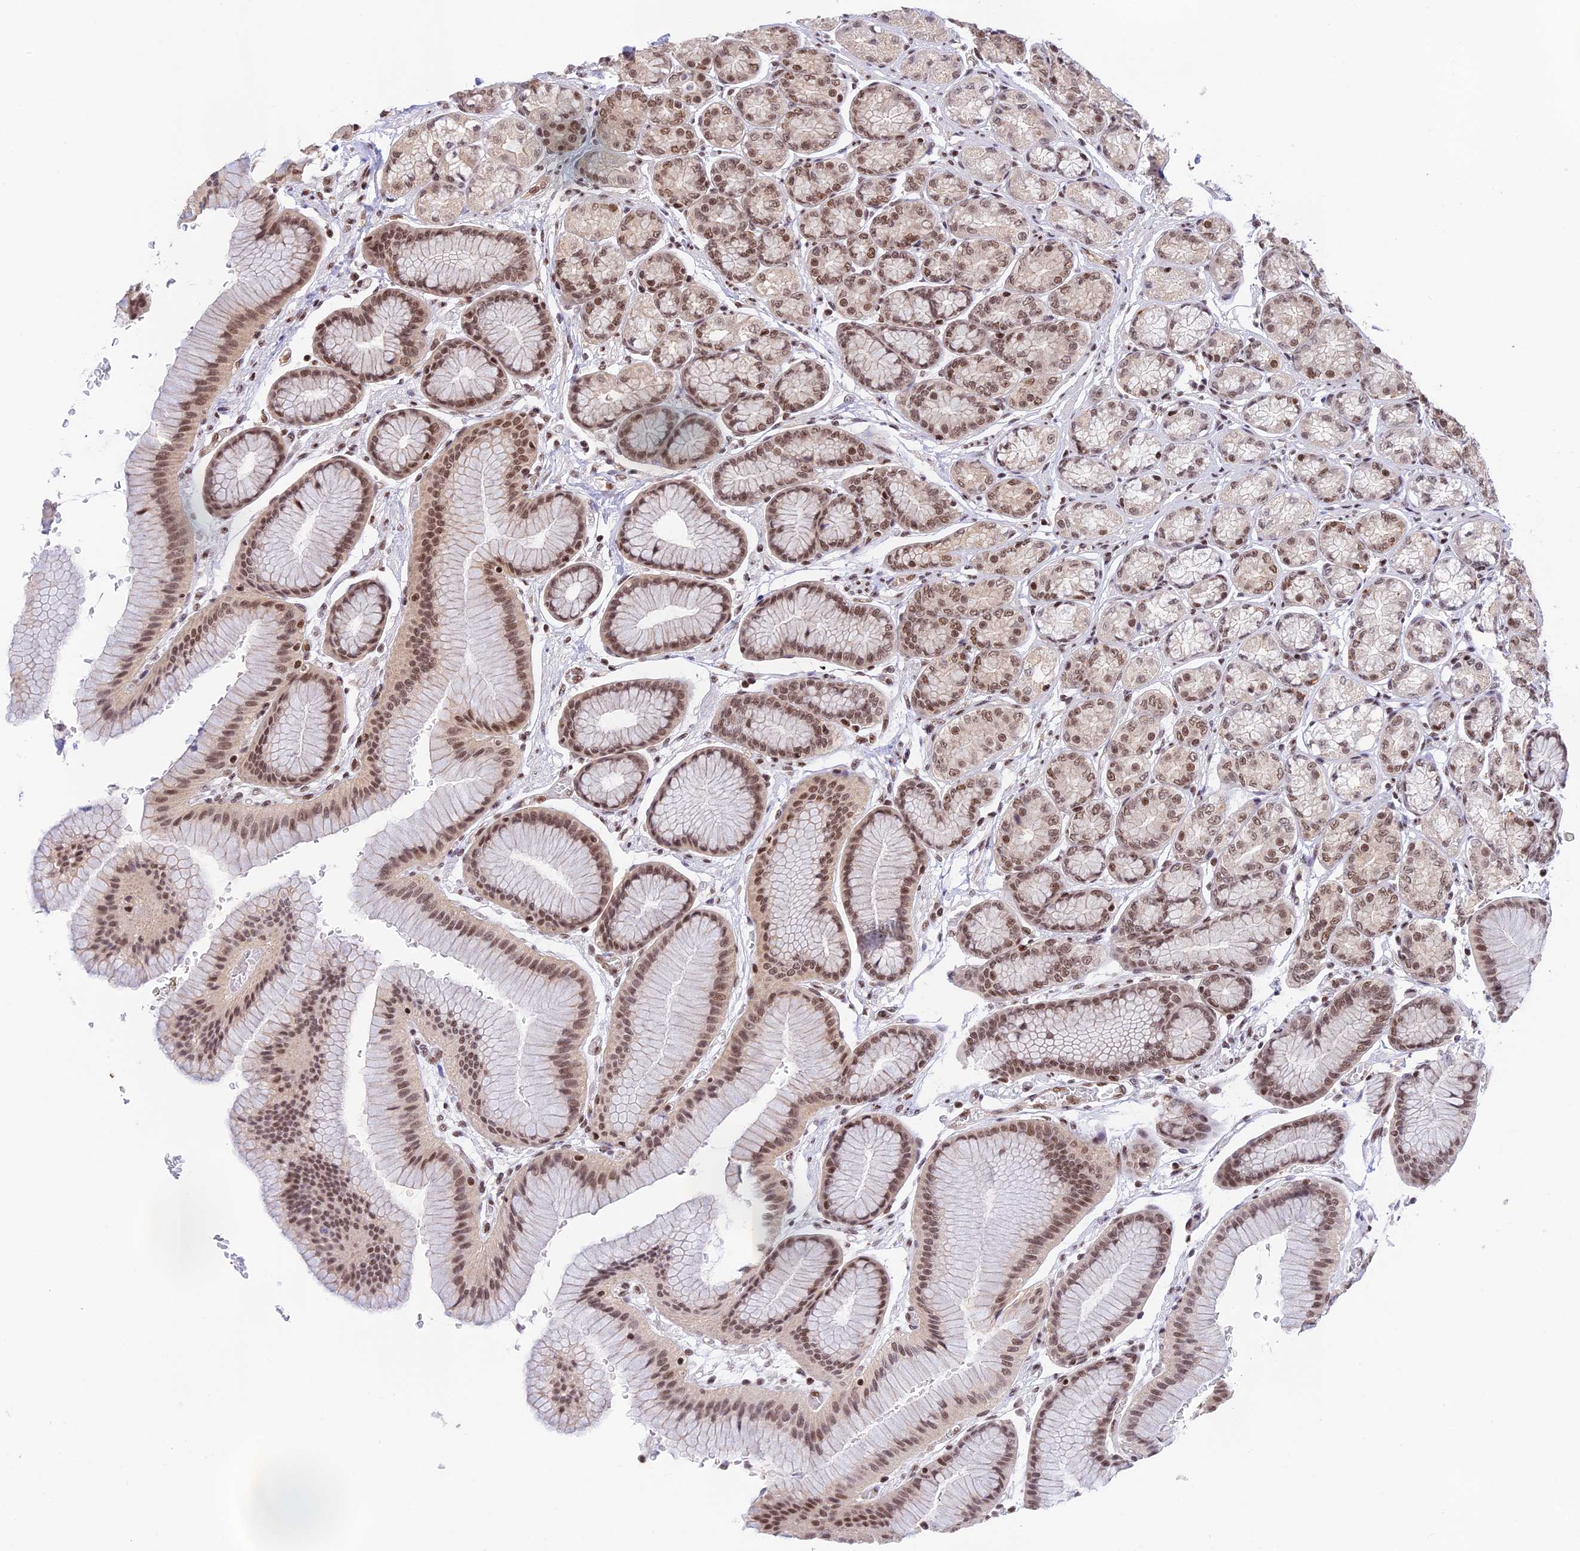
{"staining": {"intensity": "moderate", "quantity": ">75%", "location": "nuclear"}, "tissue": "stomach", "cell_type": "Glandular cells", "image_type": "normal", "snomed": [{"axis": "morphology", "description": "Normal tissue, NOS"}, {"axis": "morphology", "description": "Adenocarcinoma, NOS"}, {"axis": "morphology", "description": "Adenocarcinoma, High grade"}, {"axis": "topography", "description": "Stomach, upper"}, {"axis": "topography", "description": "Stomach"}], "caption": "IHC of normal human stomach reveals medium levels of moderate nuclear staining in about >75% of glandular cells. The staining was performed using DAB (3,3'-diaminobenzidine) to visualize the protein expression in brown, while the nuclei were stained in blue with hematoxylin (Magnification: 20x).", "gene": "THAP11", "patient": {"sex": "female", "age": 65}}